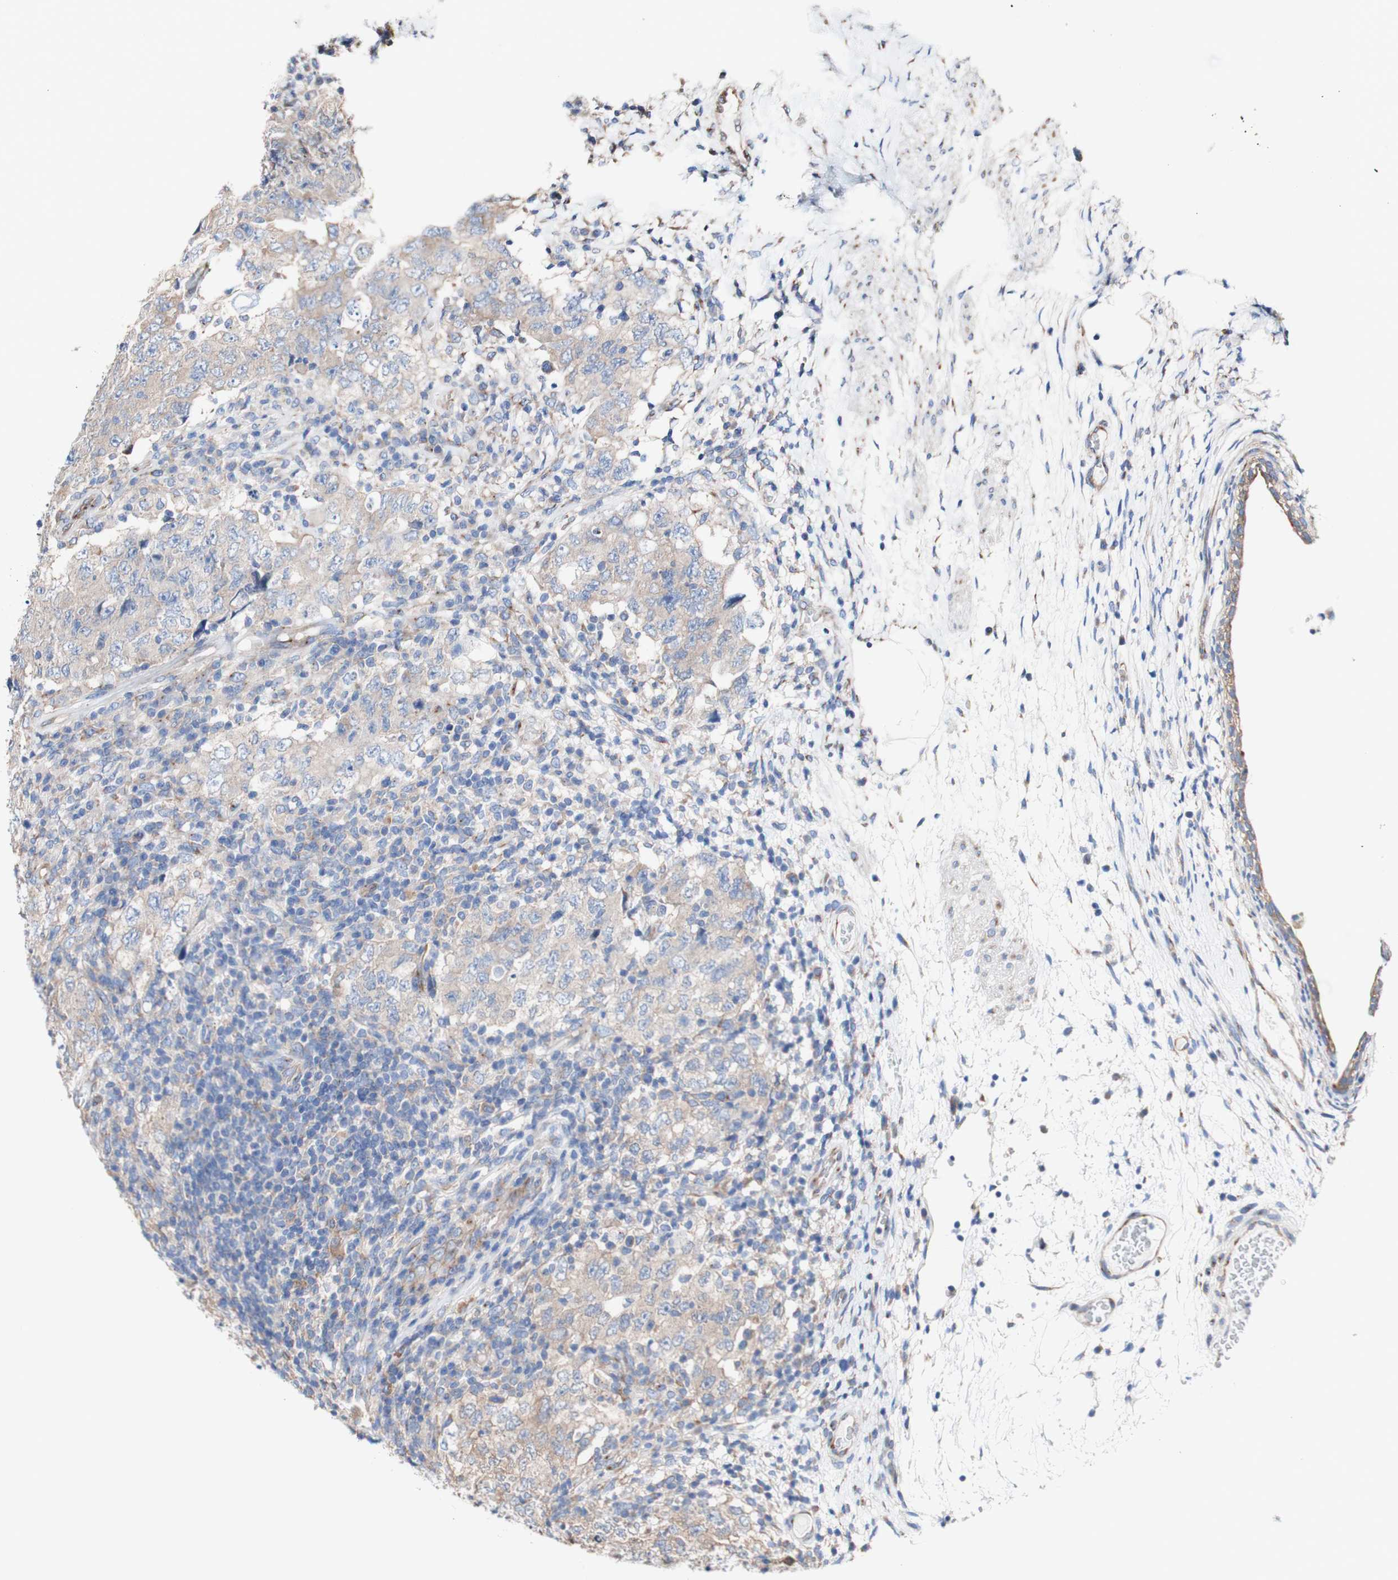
{"staining": {"intensity": "weak", "quantity": ">75%", "location": "cytoplasmic/membranous"}, "tissue": "testis cancer", "cell_type": "Tumor cells", "image_type": "cancer", "snomed": [{"axis": "morphology", "description": "Carcinoma, Embryonal, NOS"}, {"axis": "topography", "description": "Testis"}], "caption": "High-power microscopy captured an immunohistochemistry (IHC) image of testis cancer, revealing weak cytoplasmic/membranous staining in approximately >75% of tumor cells.", "gene": "LRIG3", "patient": {"sex": "male", "age": 26}}